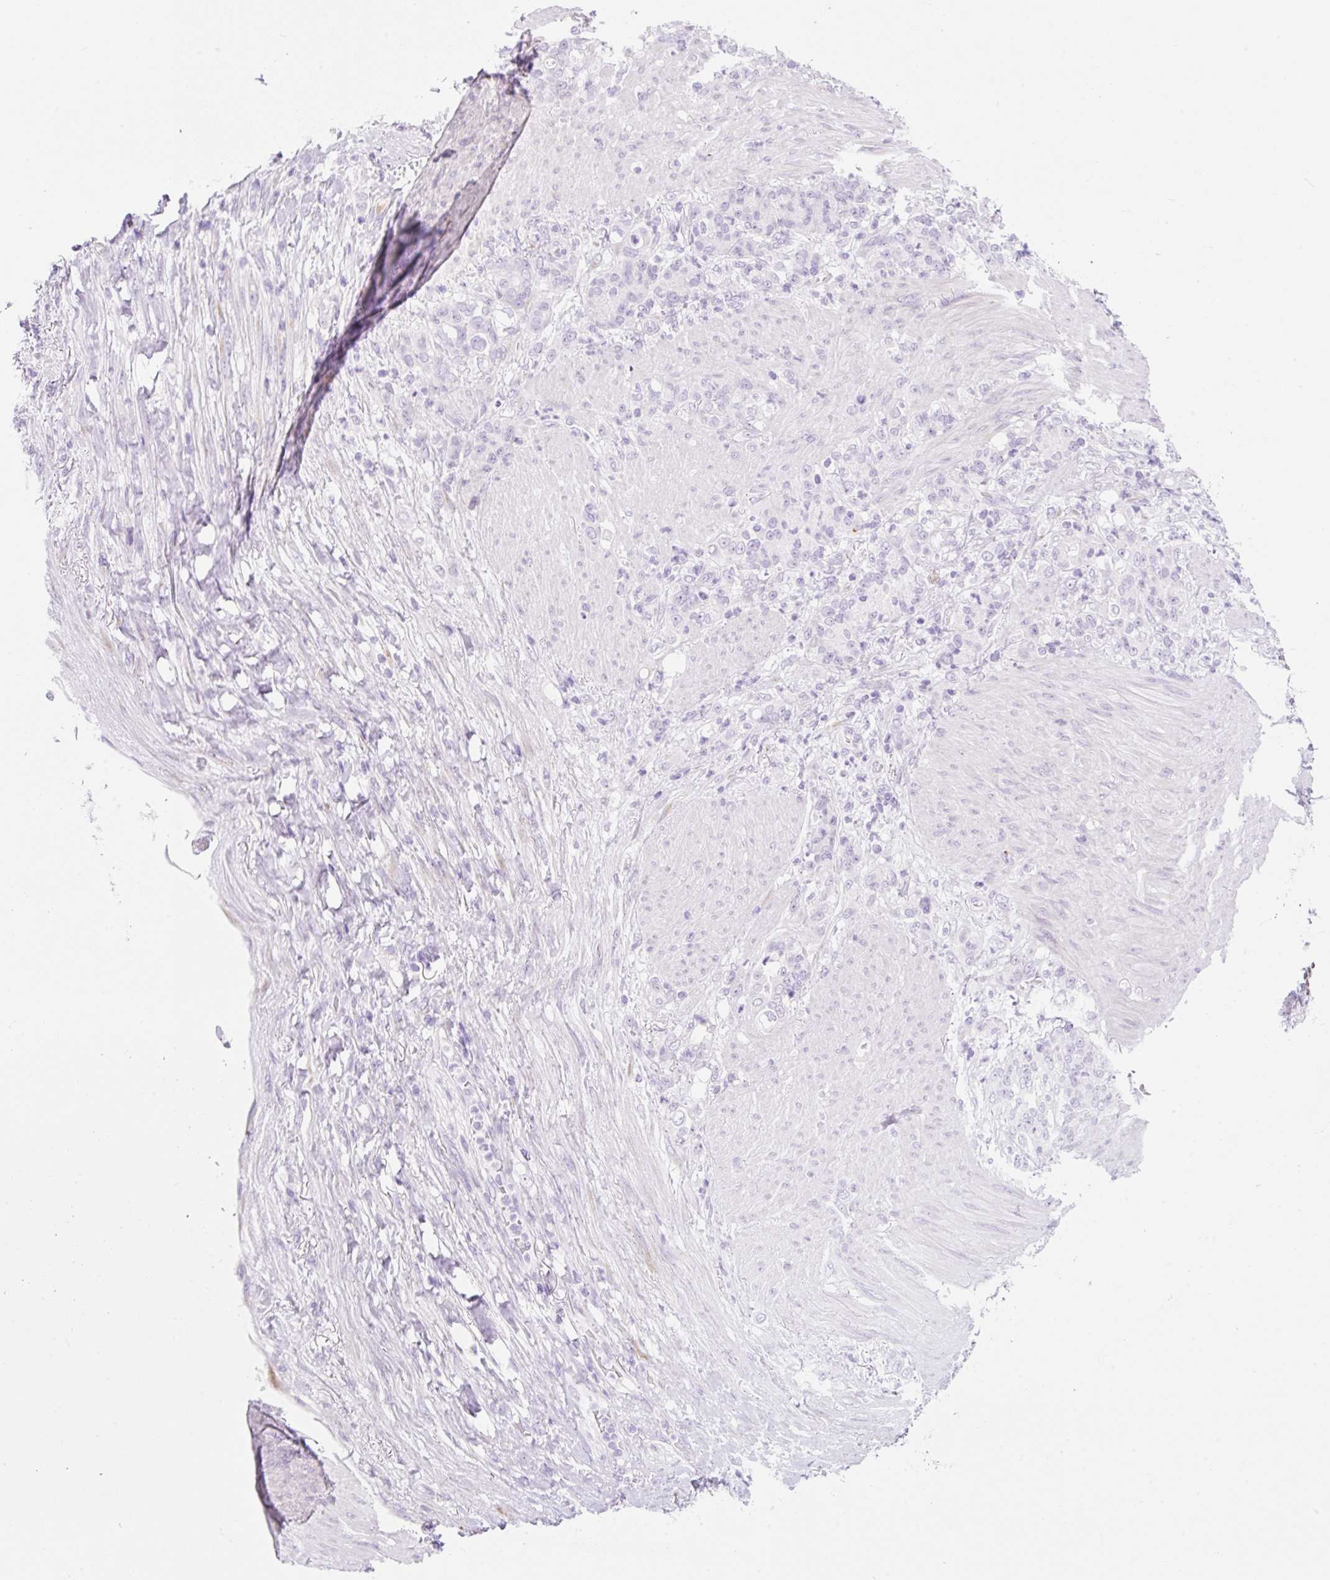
{"staining": {"intensity": "negative", "quantity": "none", "location": "none"}, "tissue": "stomach cancer", "cell_type": "Tumor cells", "image_type": "cancer", "snomed": [{"axis": "morphology", "description": "Adenocarcinoma, NOS"}, {"axis": "topography", "description": "Stomach"}], "caption": "Immunohistochemical staining of human stomach cancer (adenocarcinoma) displays no significant positivity in tumor cells.", "gene": "ZNF121", "patient": {"sex": "female", "age": 79}}